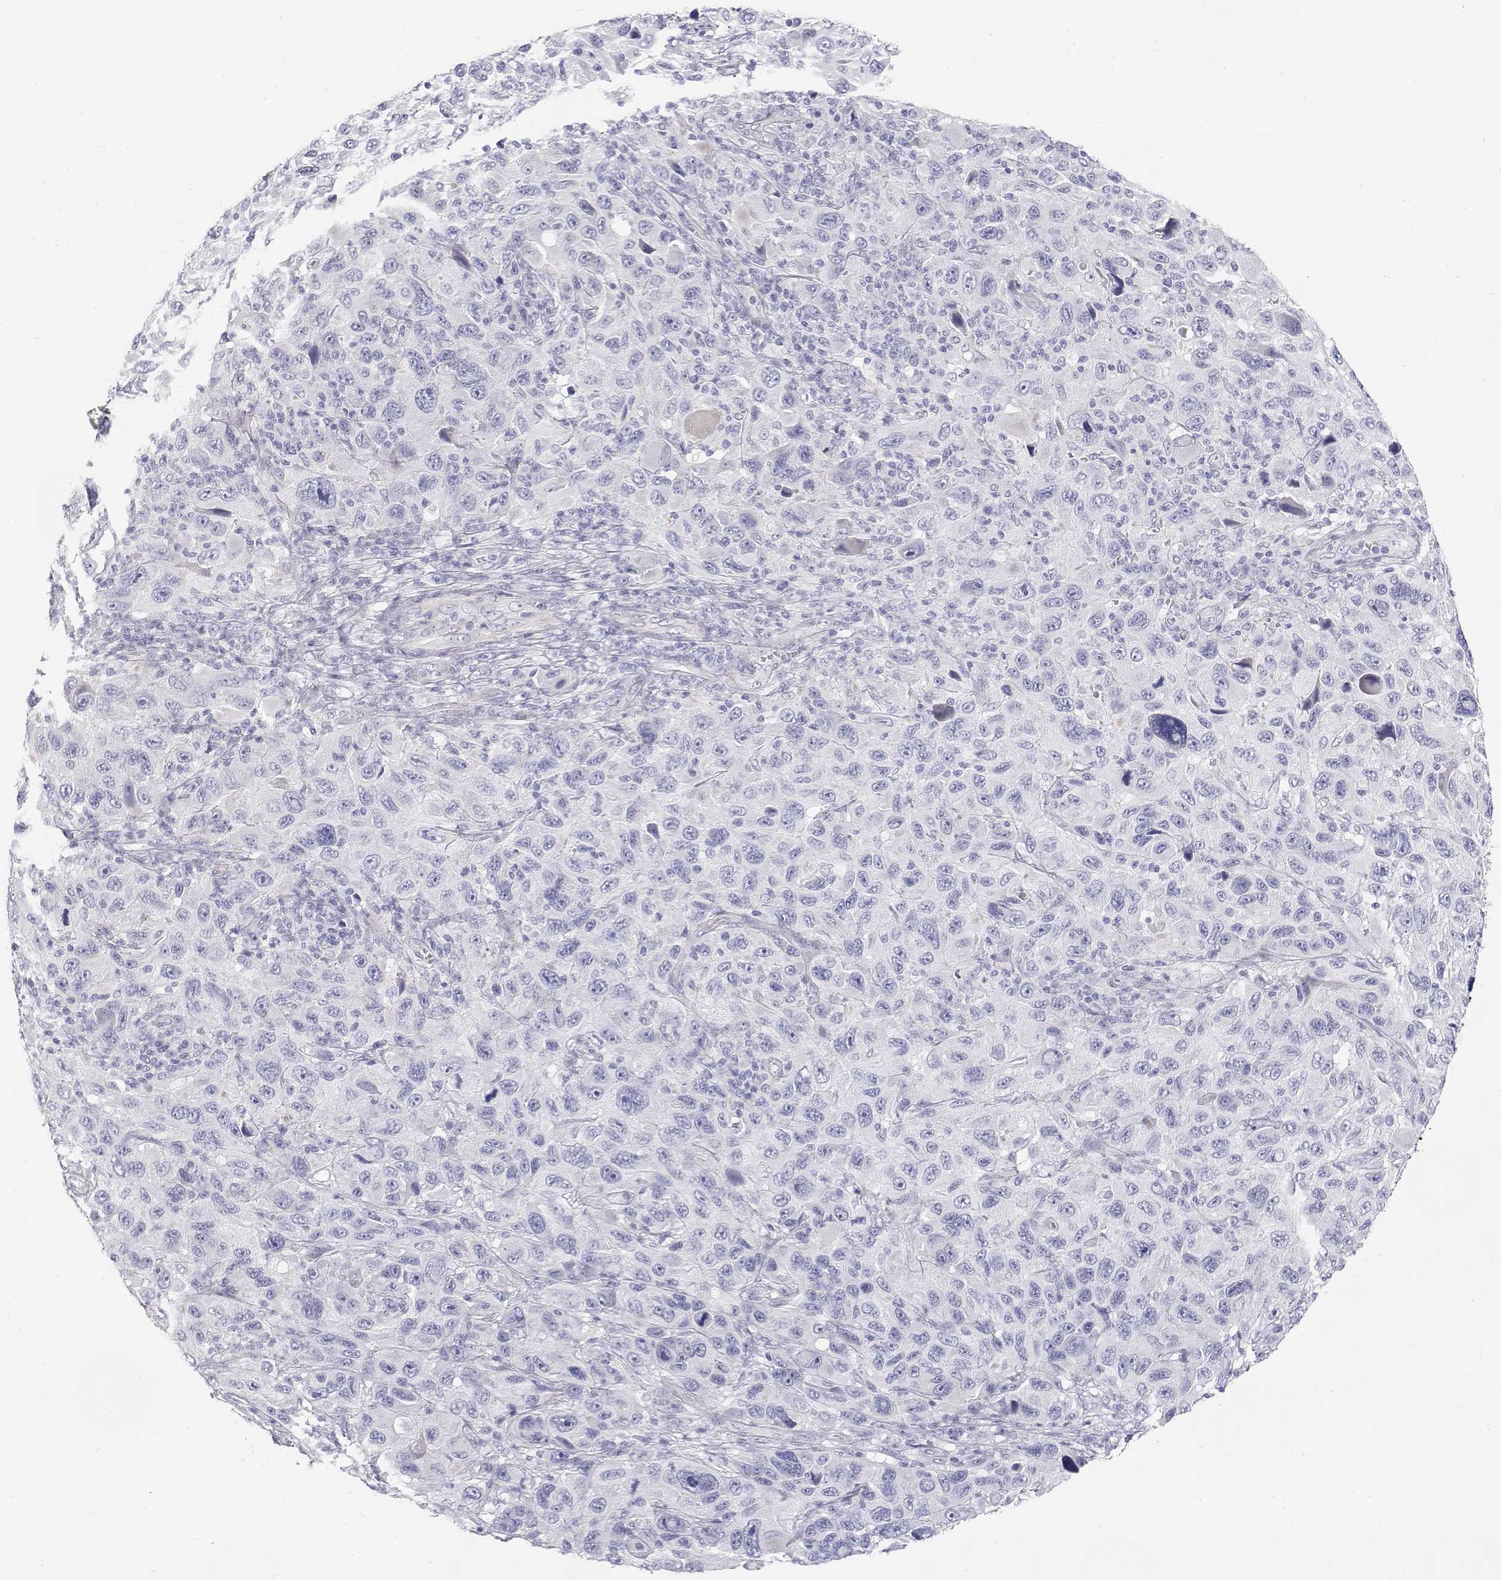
{"staining": {"intensity": "negative", "quantity": "none", "location": "none"}, "tissue": "melanoma", "cell_type": "Tumor cells", "image_type": "cancer", "snomed": [{"axis": "morphology", "description": "Malignant melanoma, NOS"}, {"axis": "topography", "description": "Skin"}], "caption": "This is an IHC histopathology image of malignant melanoma. There is no positivity in tumor cells.", "gene": "MISP", "patient": {"sex": "male", "age": 53}}